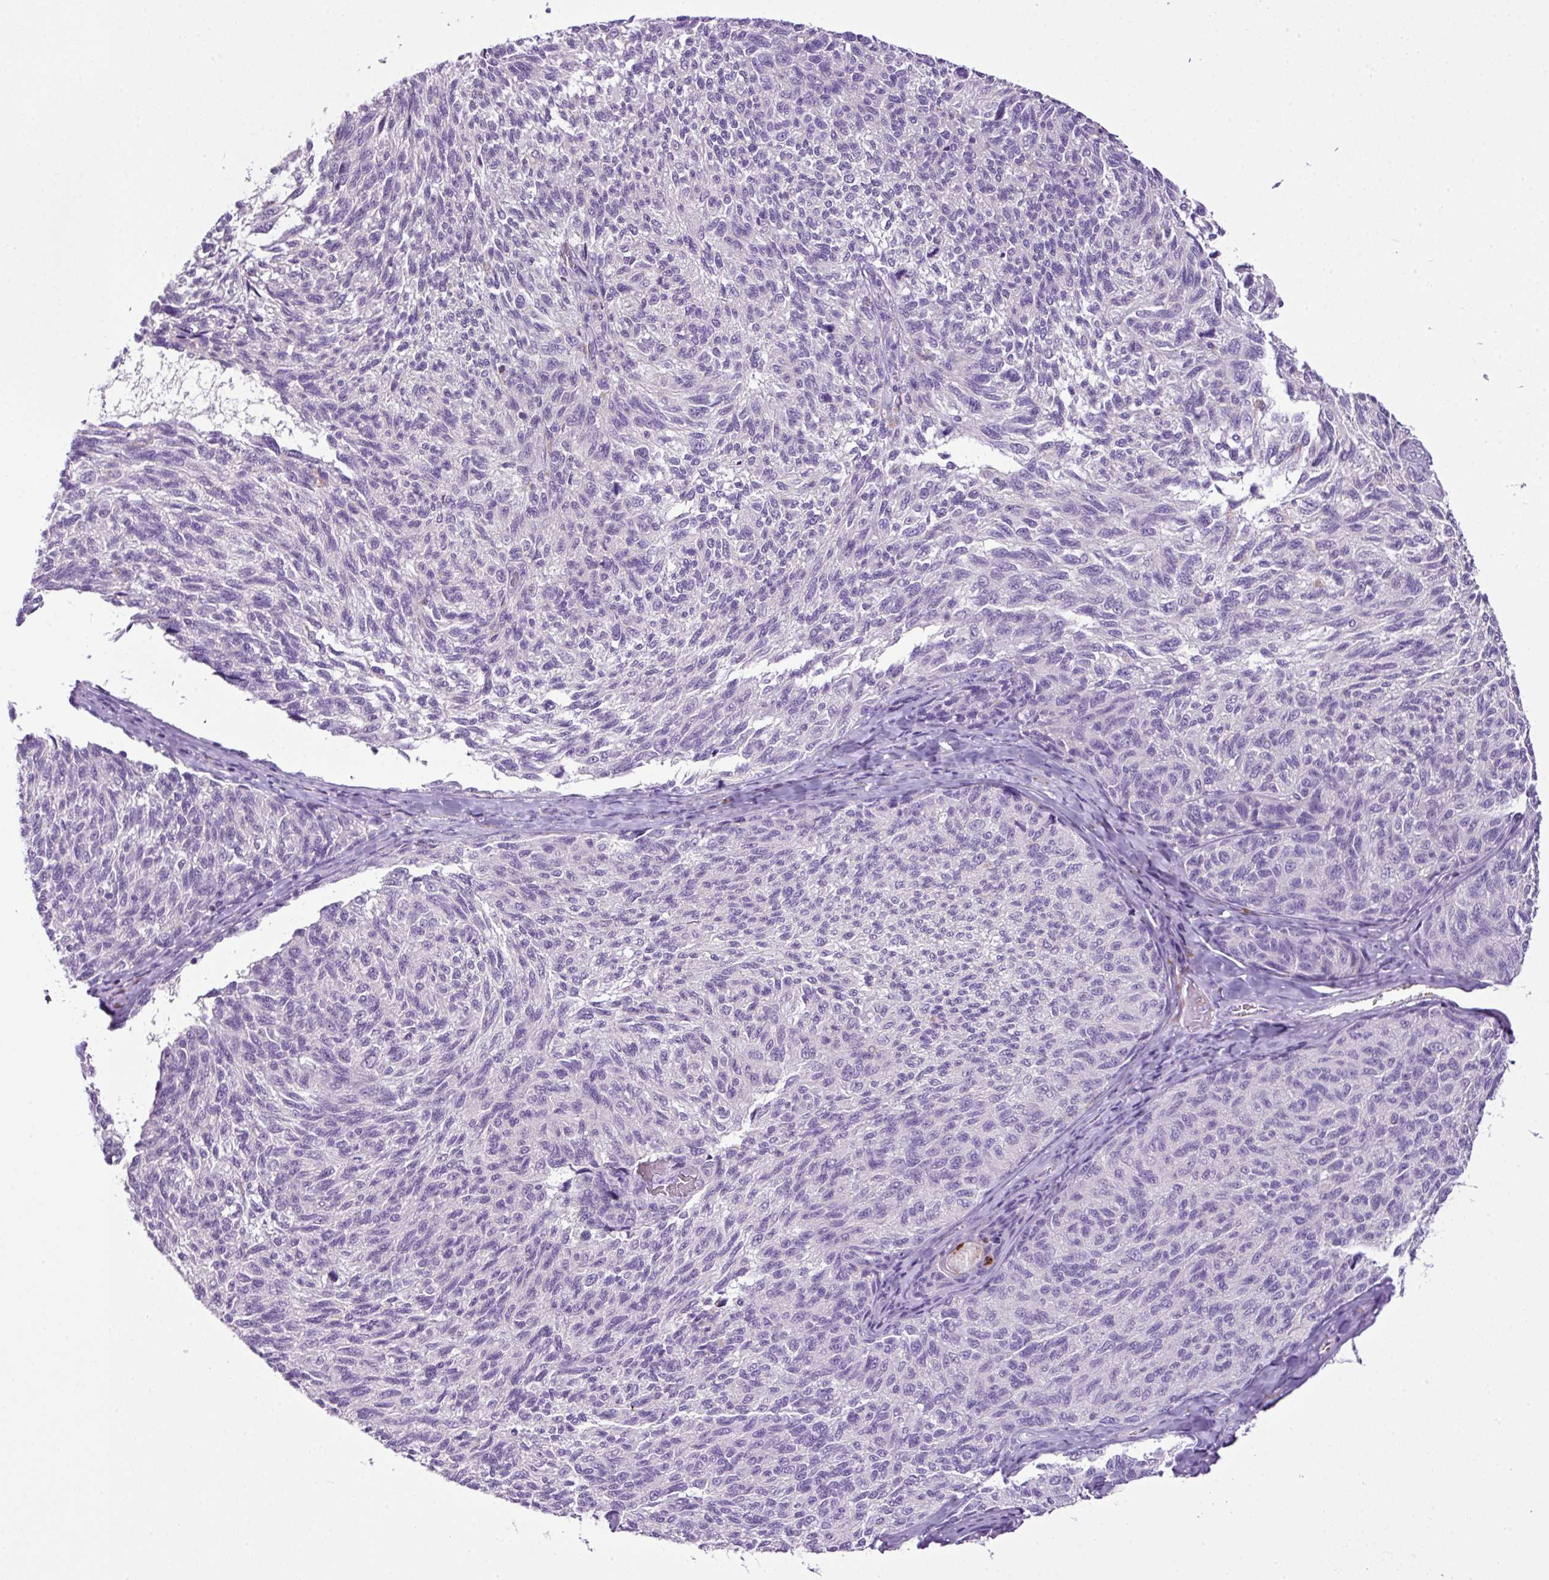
{"staining": {"intensity": "negative", "quantity": "none", "location": "none"}, "tissue": "melanoma", "cell_type": "Tumor cells", "image_type": "cancer", "snomed": [{"axis": "morphology", "description": "Malignant melanoma, NOS"}, {"axis": "topography", "description": "Skin"}], "caption": "DAB immunohistochemical staining of melanoma reveals no significant positivity in tumor cells.", "gene": "HTR3E", "patient": {"sex": "female", "age": 73}}